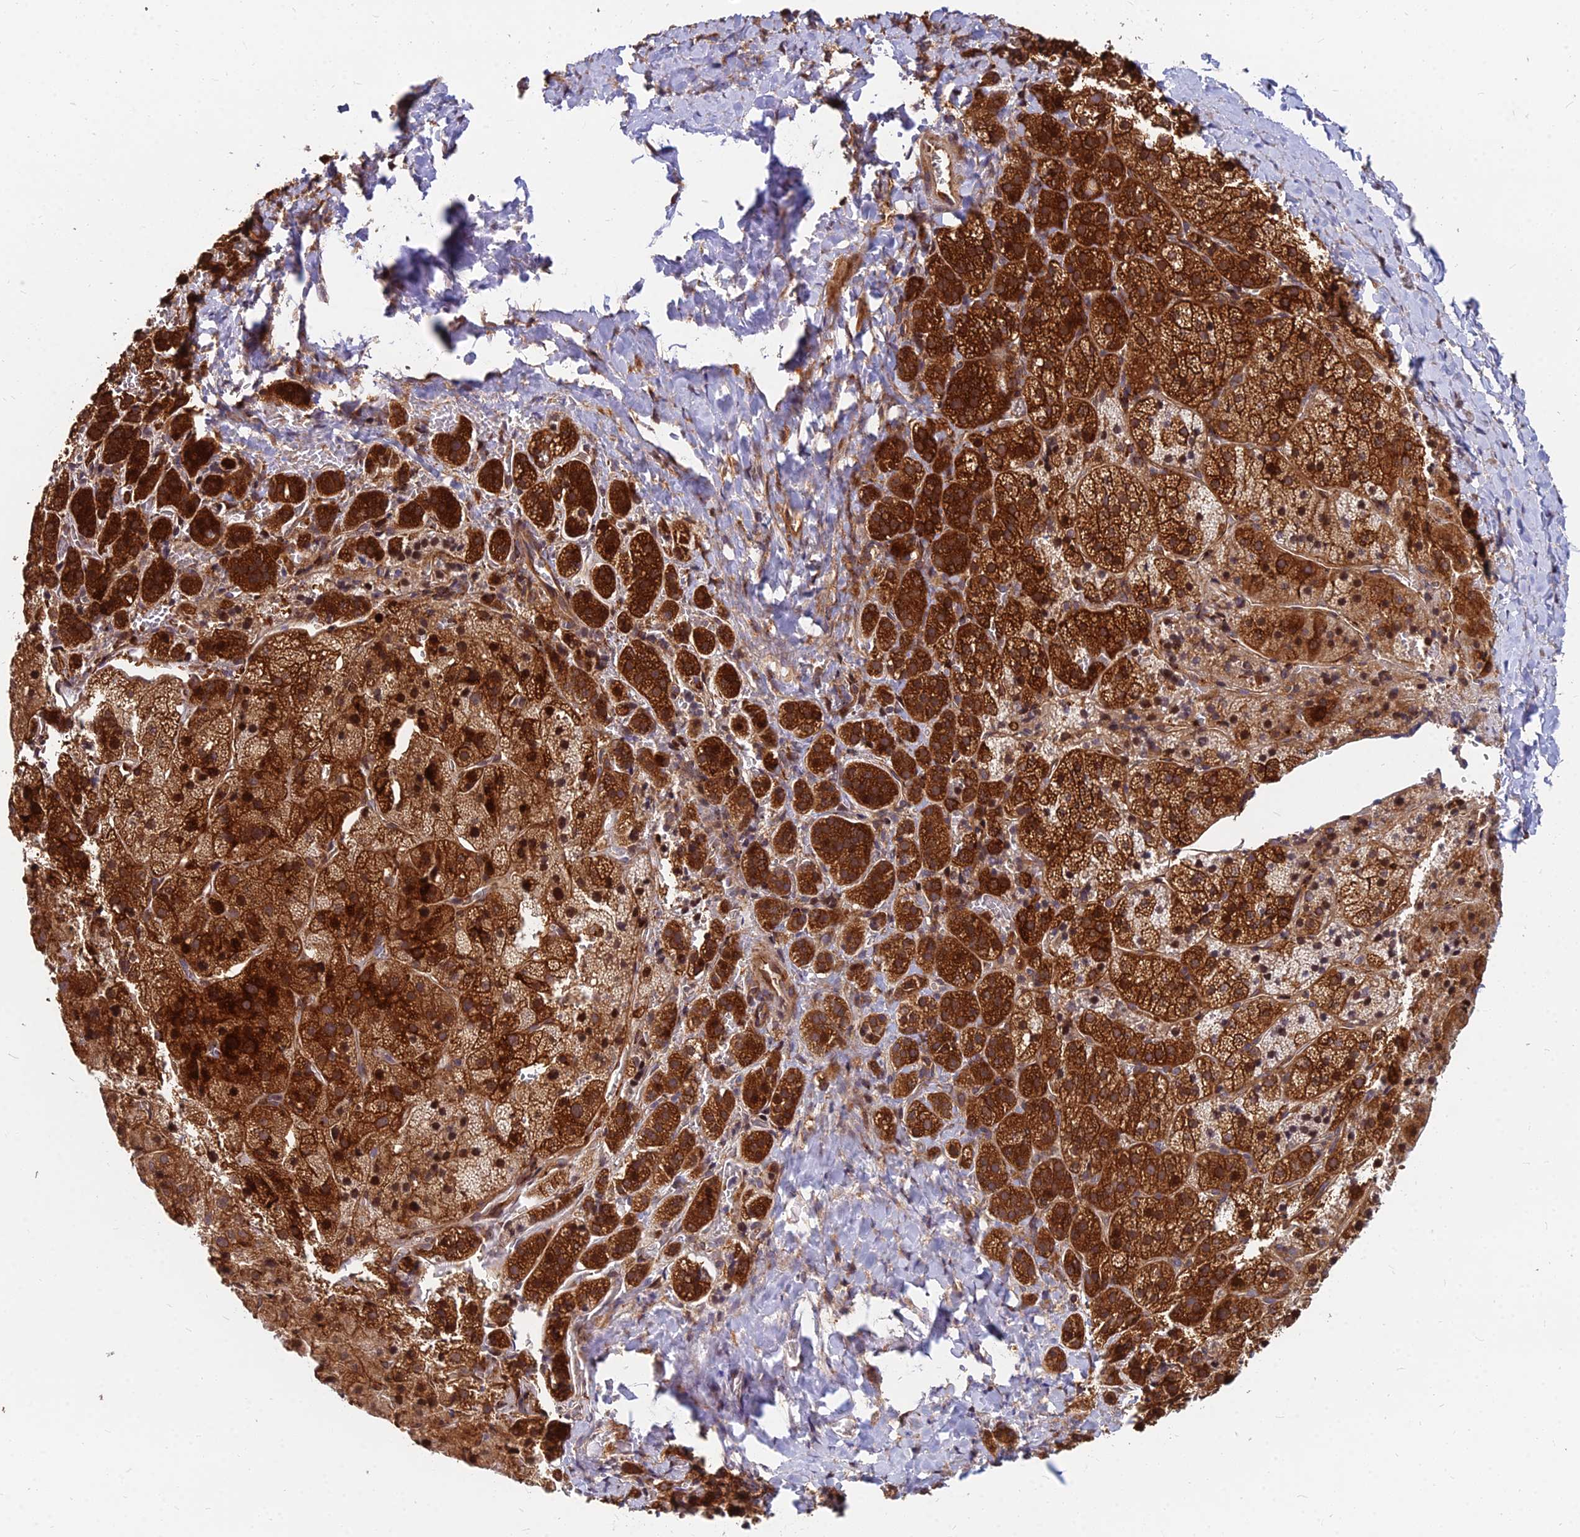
{"staining": {"intensity": "strong", "quantity": ">75%", "location": "cytoplasmic/membranous,nuclear"}, "tissue": "adrenal gland", "cell_type": "Glandular cells", "image_type": "normal", "snomed": [{"axis": "morphology", "description": "Normal tissue, NOS"}, {"axis": "topography", "description": "Adrenal gland"}], "caption": "Immunohistochemistry image of unremarkable adrenal gland: adrenal gland stained using immunohistochemistry reveals high levels of strong protein expression localized specifically in the cytoplasmic/membranous,nuclear of glandular cells, appearing as a cytoplasmic/membranous,nuclear brown color.", "gene": "CCT6A", "patient": {"sex": "female", "age": 44}}